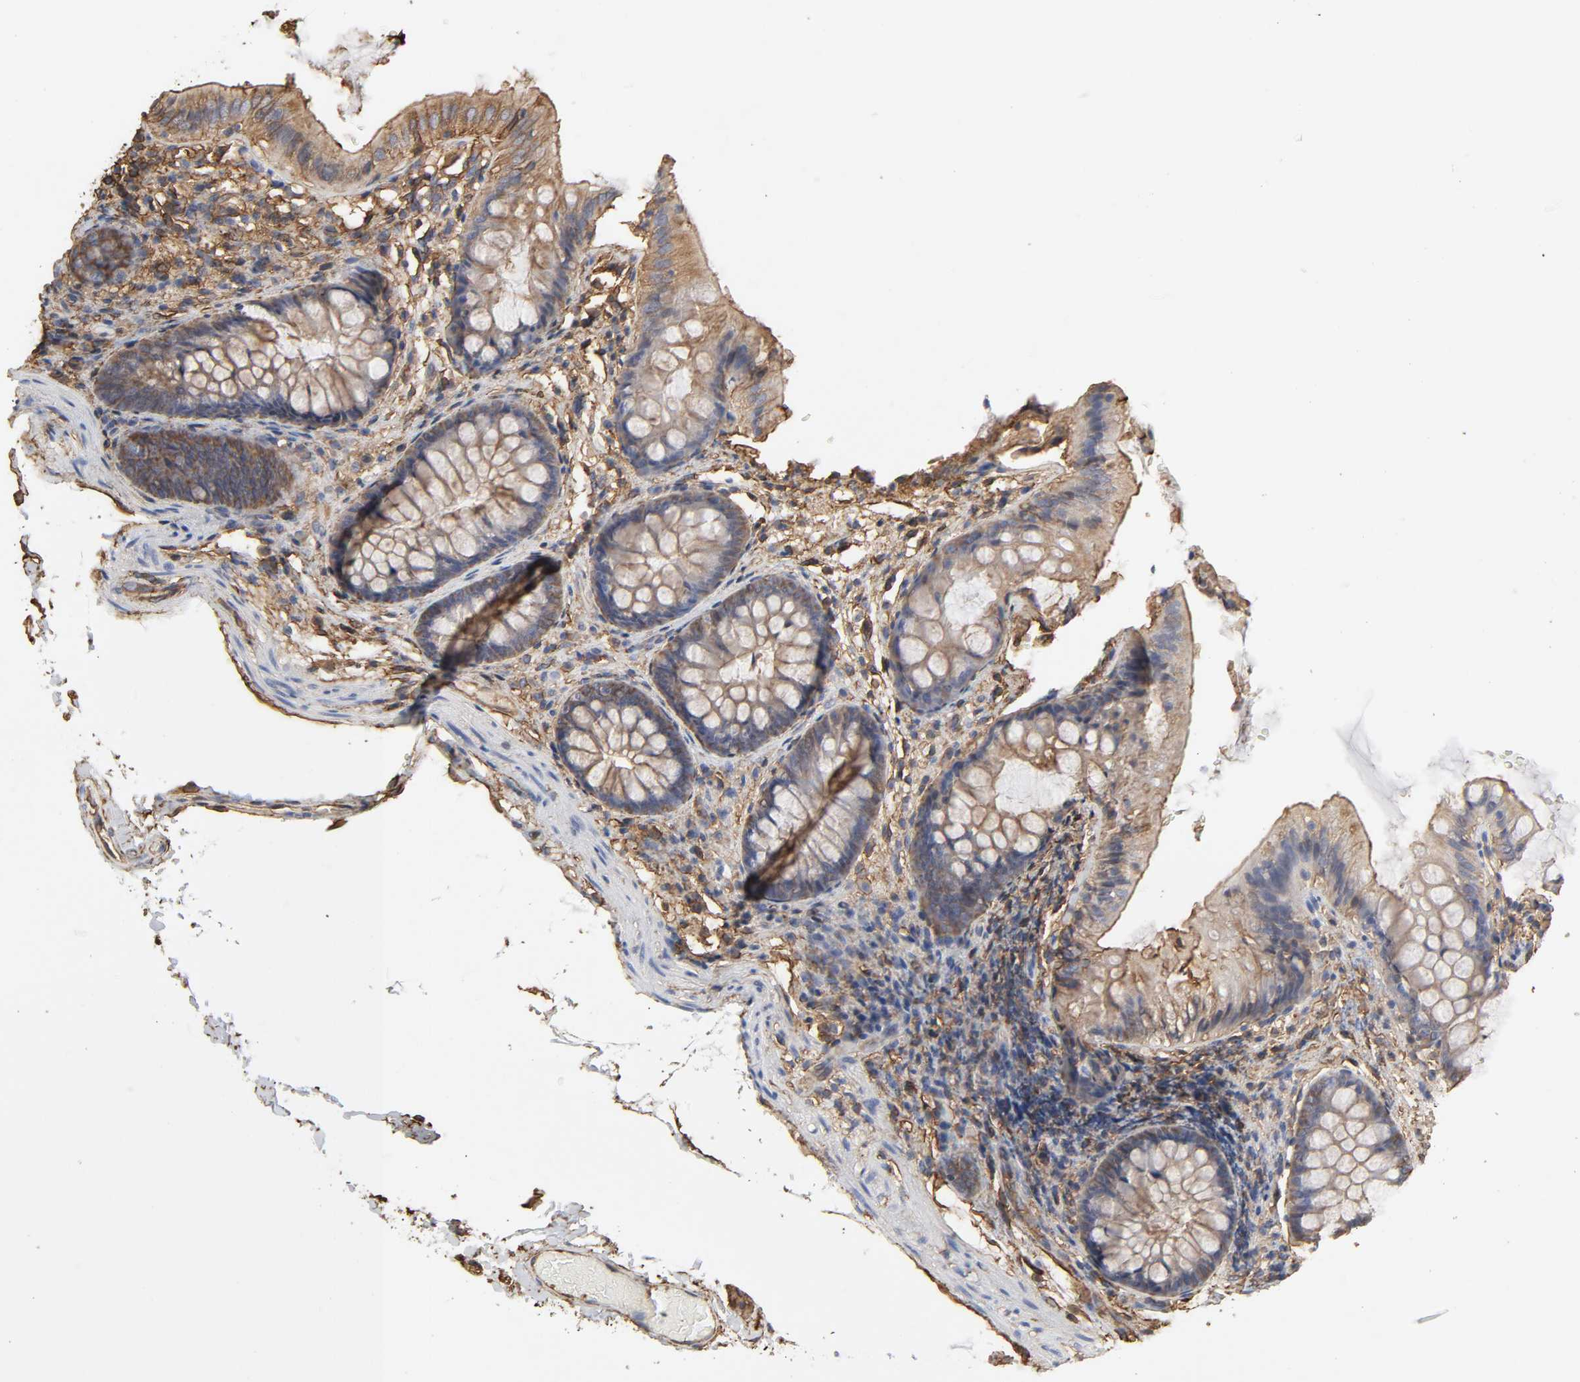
{"staining": {"intensity": "moderate", "quantity": ">75%", "location": "cytoplasmic/membranous"}, "tissue": "colon", "cell_type": "Endothelial cells", "image_type": "normal", "snomed": [{"axis": "morphology", "description": "Normal tissue, NOS"}, {"axis": "topography", "description": "Smooth muscle"}, {"axis": "topography", "description": "Colon"}], "caption": "A photomicrograph of human colon stained for a protein reveals moderate cytoplasmic/membranous brown staining in endothelial cells. The protein of interest is shown in brown color, while the nuclei are stained blue.", "gene": "ANXA2", "patient": {"sex": "male", "age": 67}}